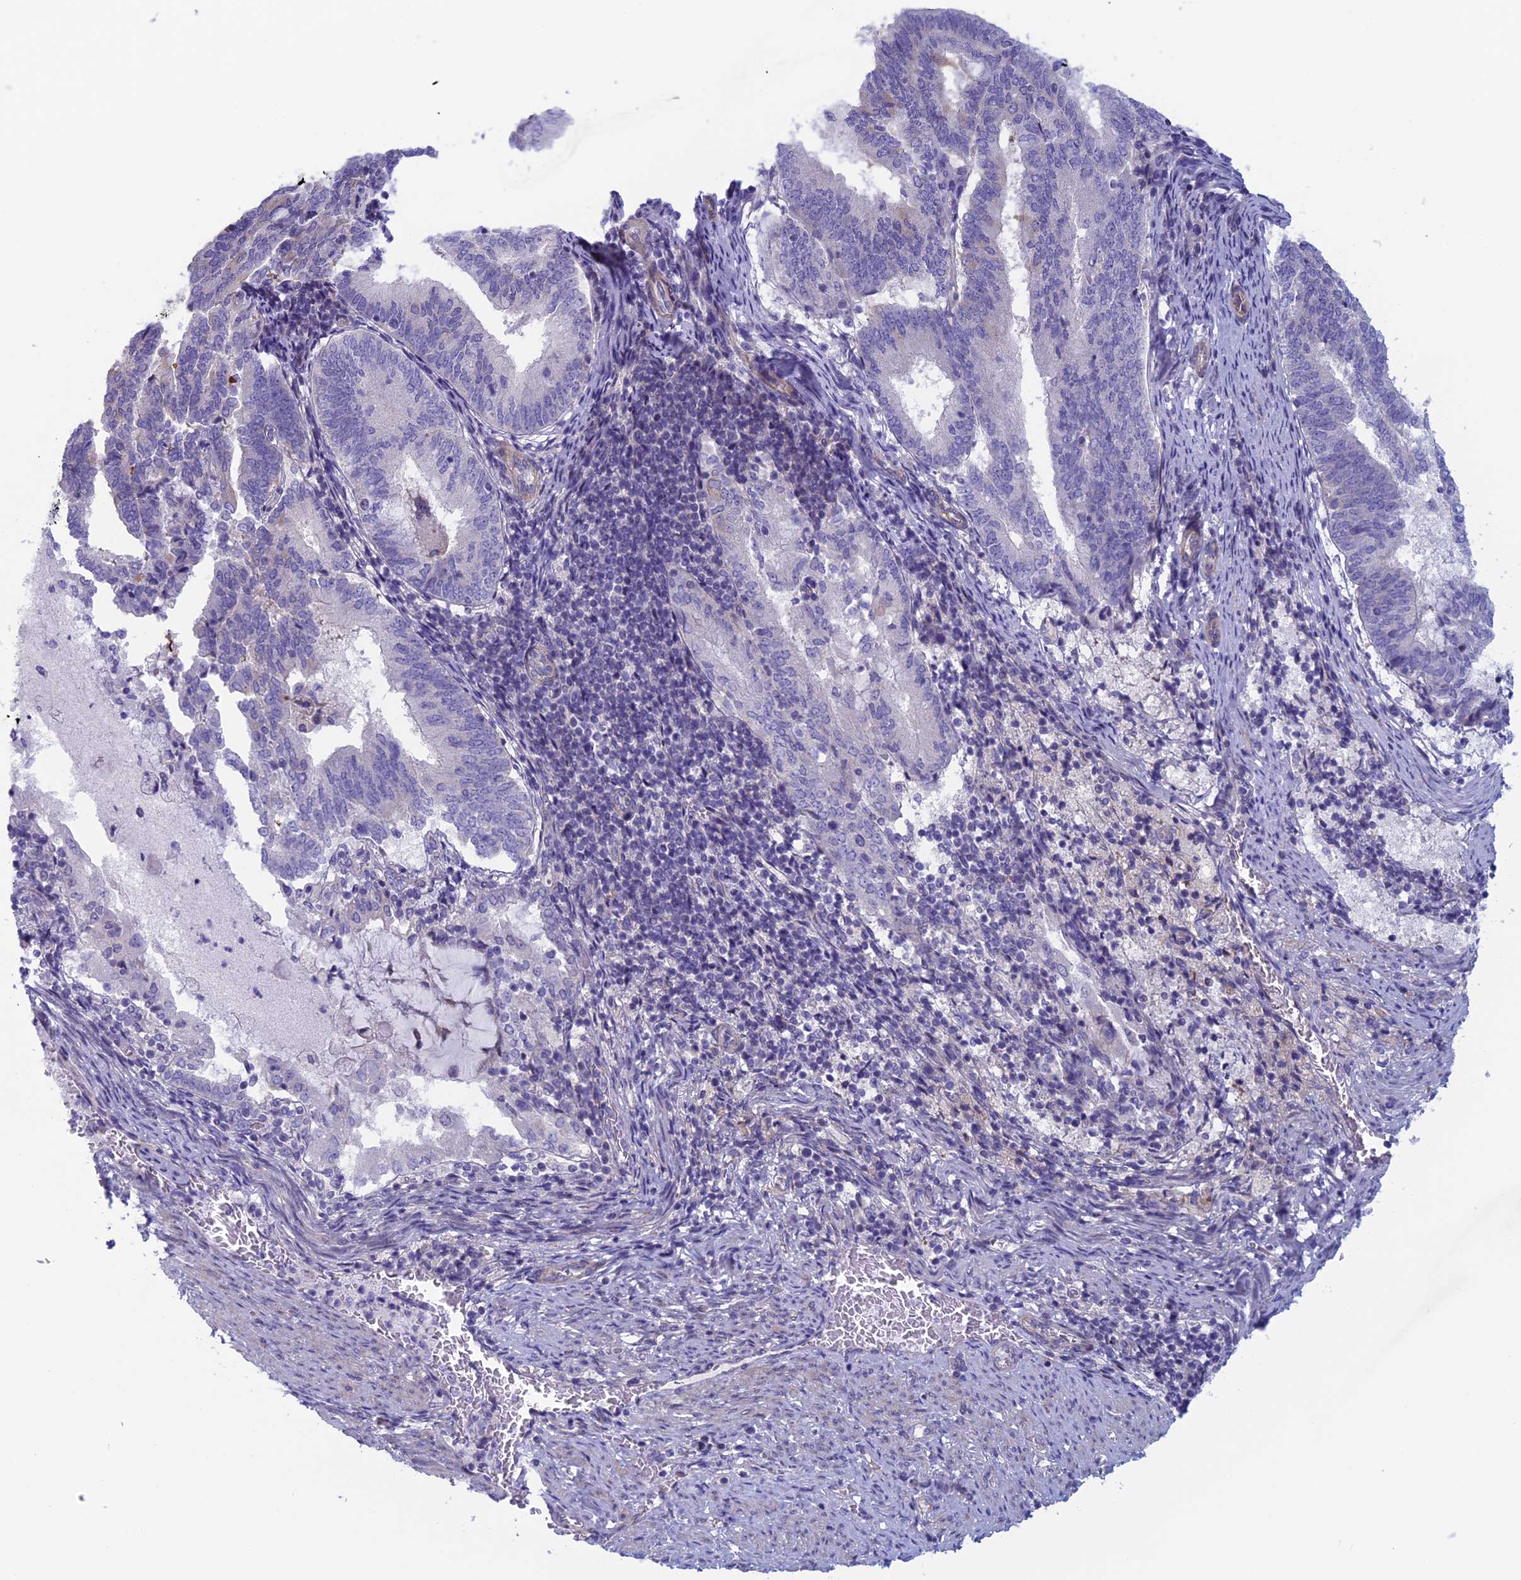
{"staining": {"intensity": "negative", "quantity": "none", "location": "none"}, "tissue": "endometrial cancer", "cell_type": "Tumor cells", "image_type": "cancer", "snomed": [{"axis": "morphology", "description": "Adenocarcinoma, NOS"}, {"axis": "topography", "description": "Endometrium"}], "caption": "Immunohistochemistry (IHC) histopathology image of neoplastic tissue: human endometrial cancer (adenocarcinoma) stained with DAB reveals no significant protein positivity in tumor cells.", "gene": "CNOT6L", "patient": {"sex": "female", "age": 80}}